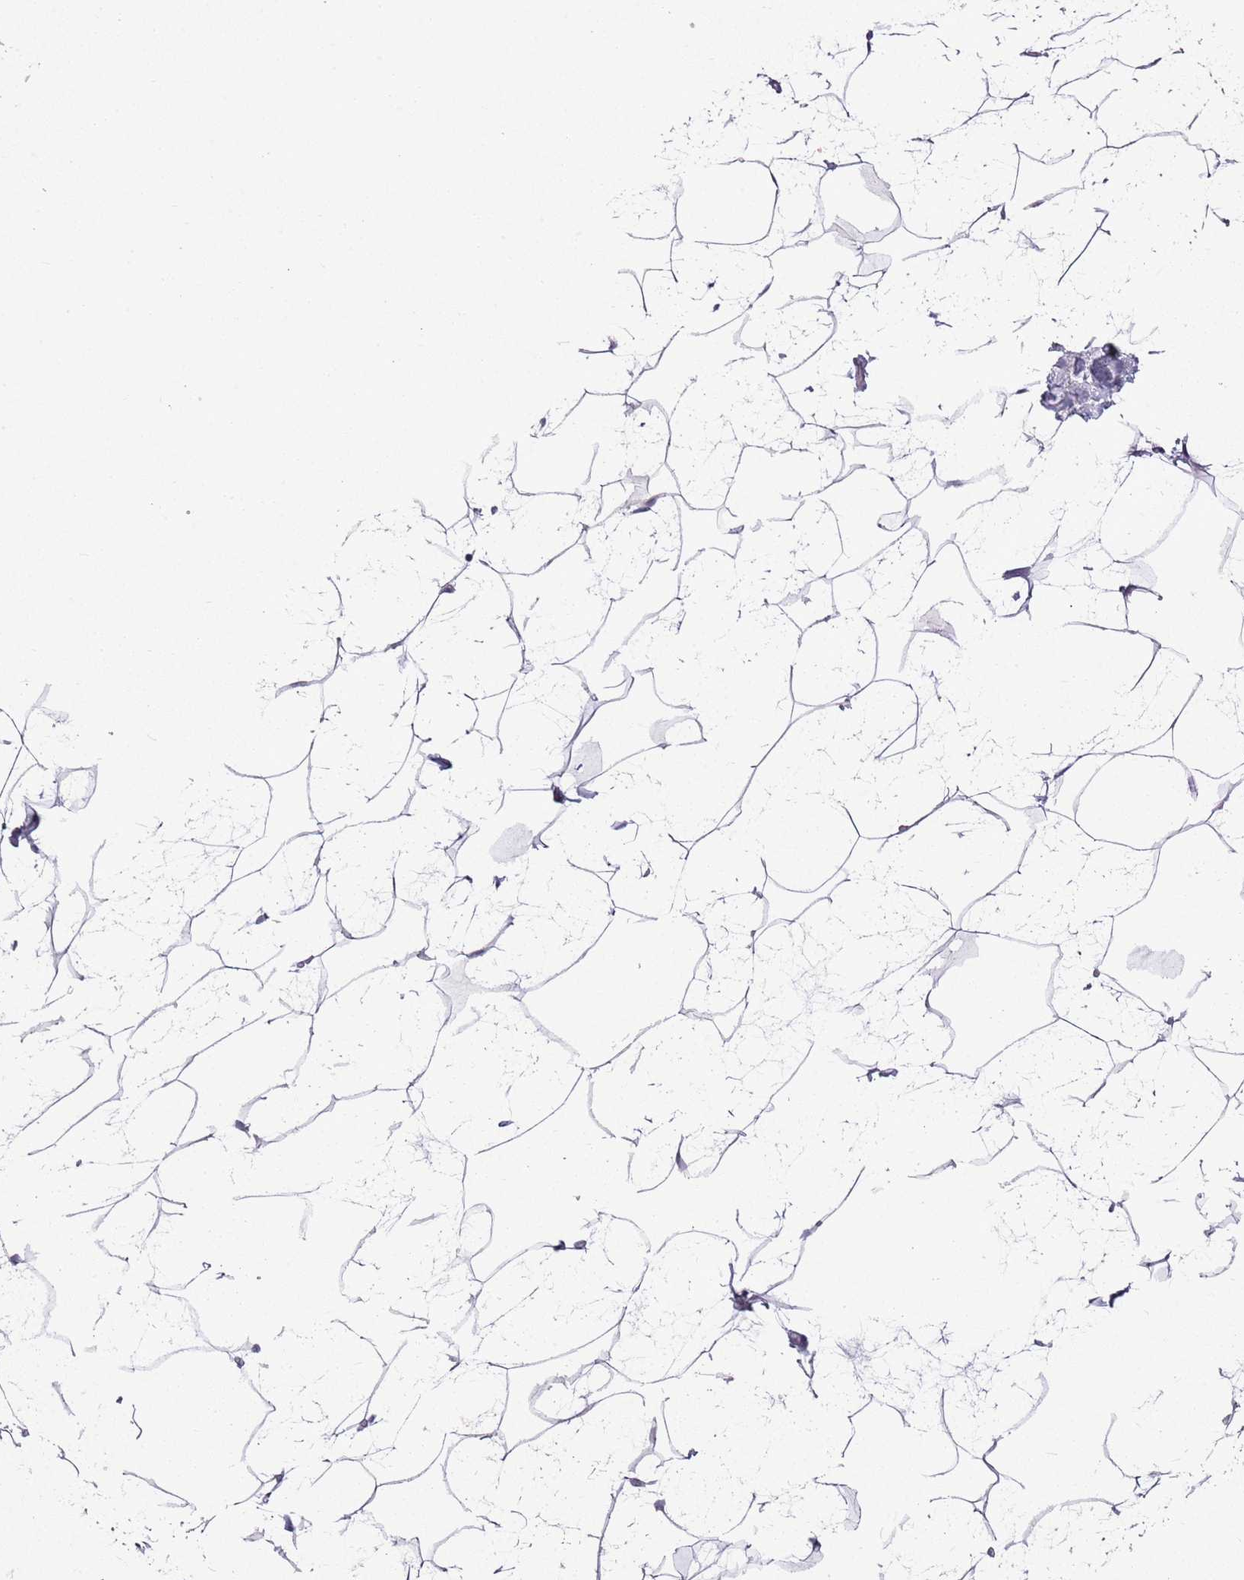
{"staining": {"intensity": "negative", "quantity": "none", "location": "none"}, "tissue": "breast", "cell_type": "Adipocytes", "image_type": "normal", "snomed": [{"axis": "morphology", "description": "Normal tissue, NOS"}, {"axis": "morphology", "description": "Lobular carcinoma"}, {"axis": "topography", "description": "Breast"}], "caption": "The micrograph reveals no staining of adipocytes in unremarkable breast.", "gene": "ASIP", "patient": {"sex": "female", "age": 62}}